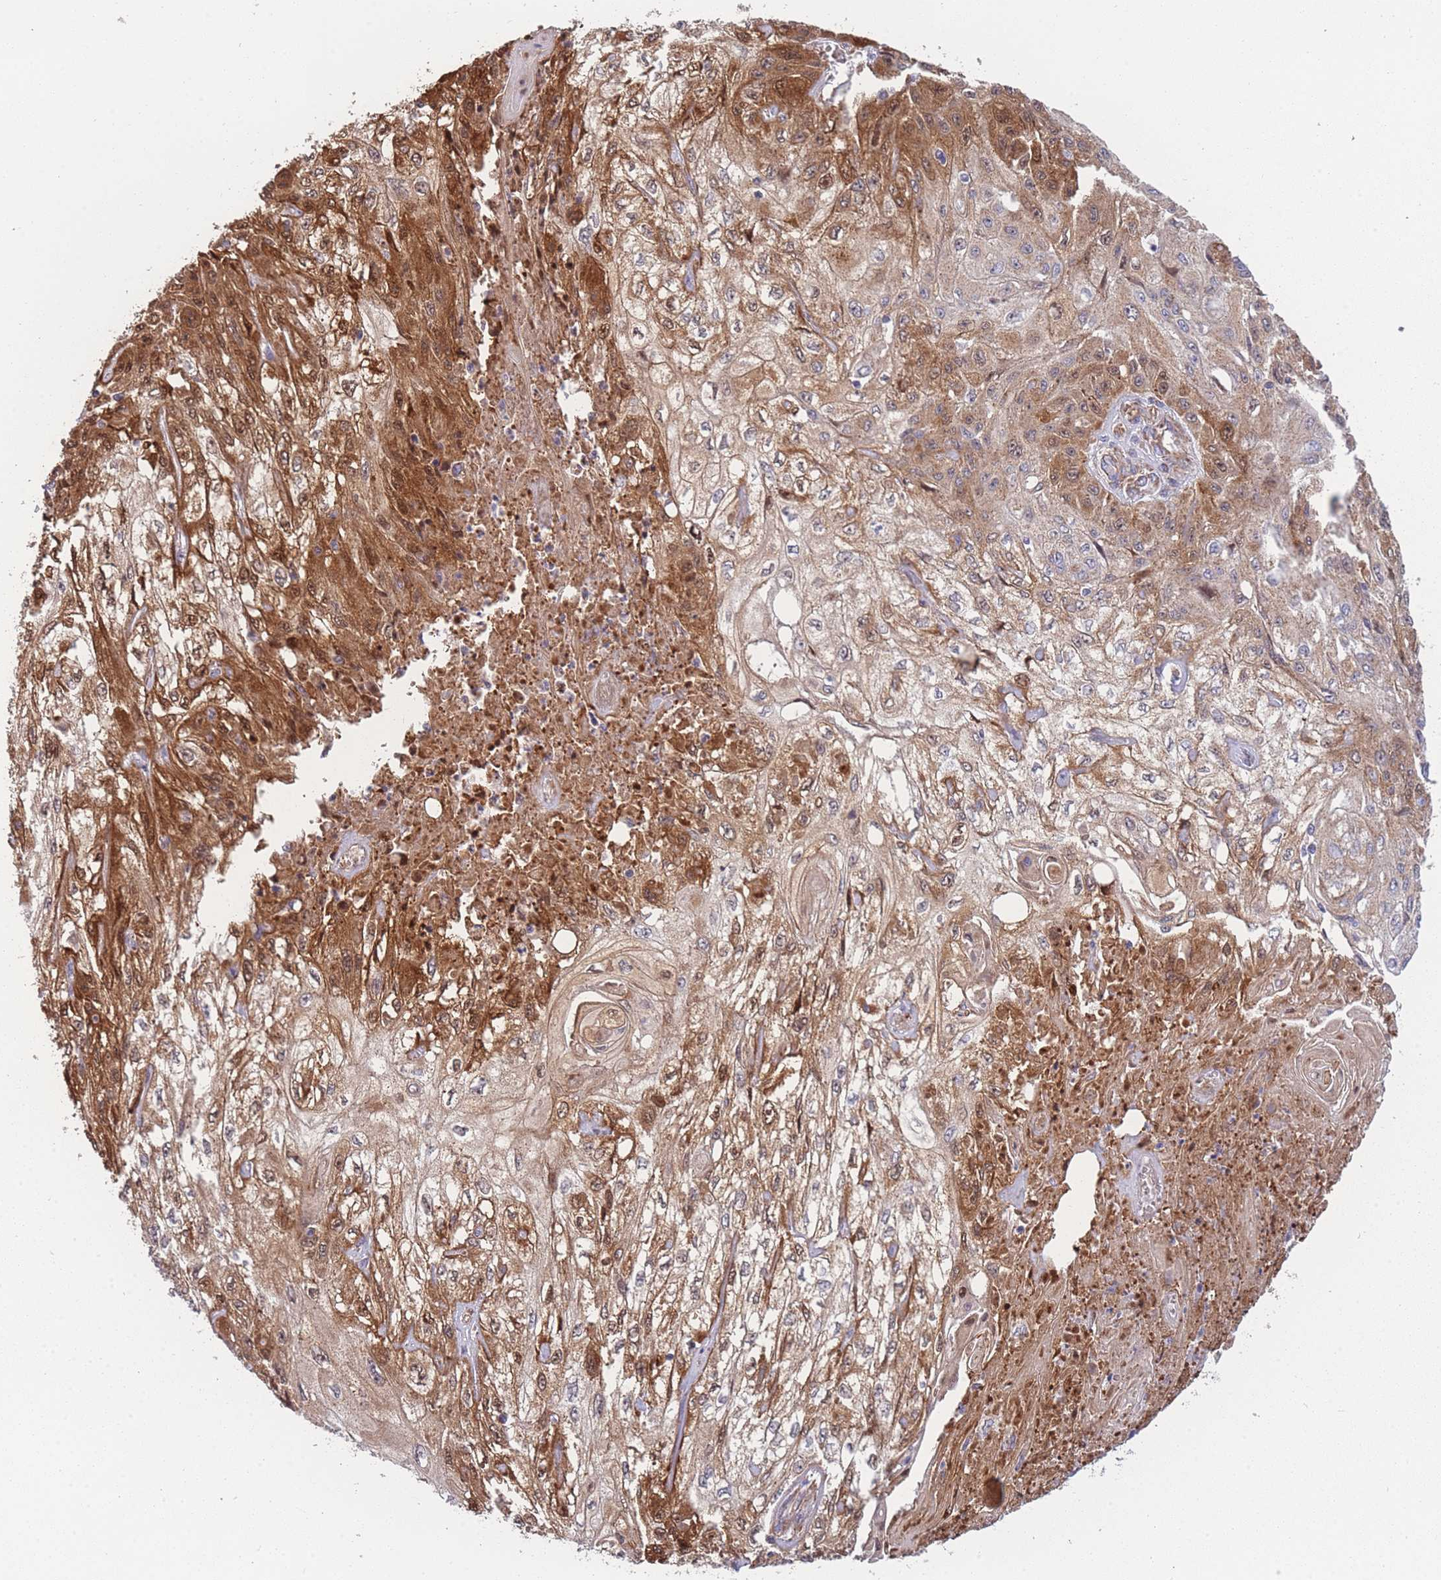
{"staining": {"intensity": "strong", "quantity": "25%-75%", "location": "cytoplasmic/membranous,nuclear"}, "tissue": "skin cancer", "cell_type": "Tumor cells", "image_type": "cancer", "snomed": [{"axis": "morphology", "description": "Squamous cell carcinoma, NOS"}, {"axis": "morphology", "description": "Squamous cell carcinoma, metastatic, NOS"}, {"axis": "topography", "description": "Skin"}, {"axis": "topography", "description": "Lymph node"}], "caption": "Human skin cancer (metastatic squamous cell carcinoma) stained with a protein marker exhibits strong staining in tumor cells.", "gene": "MTRES1", "patient": {"sex": "male", "age": 75}}